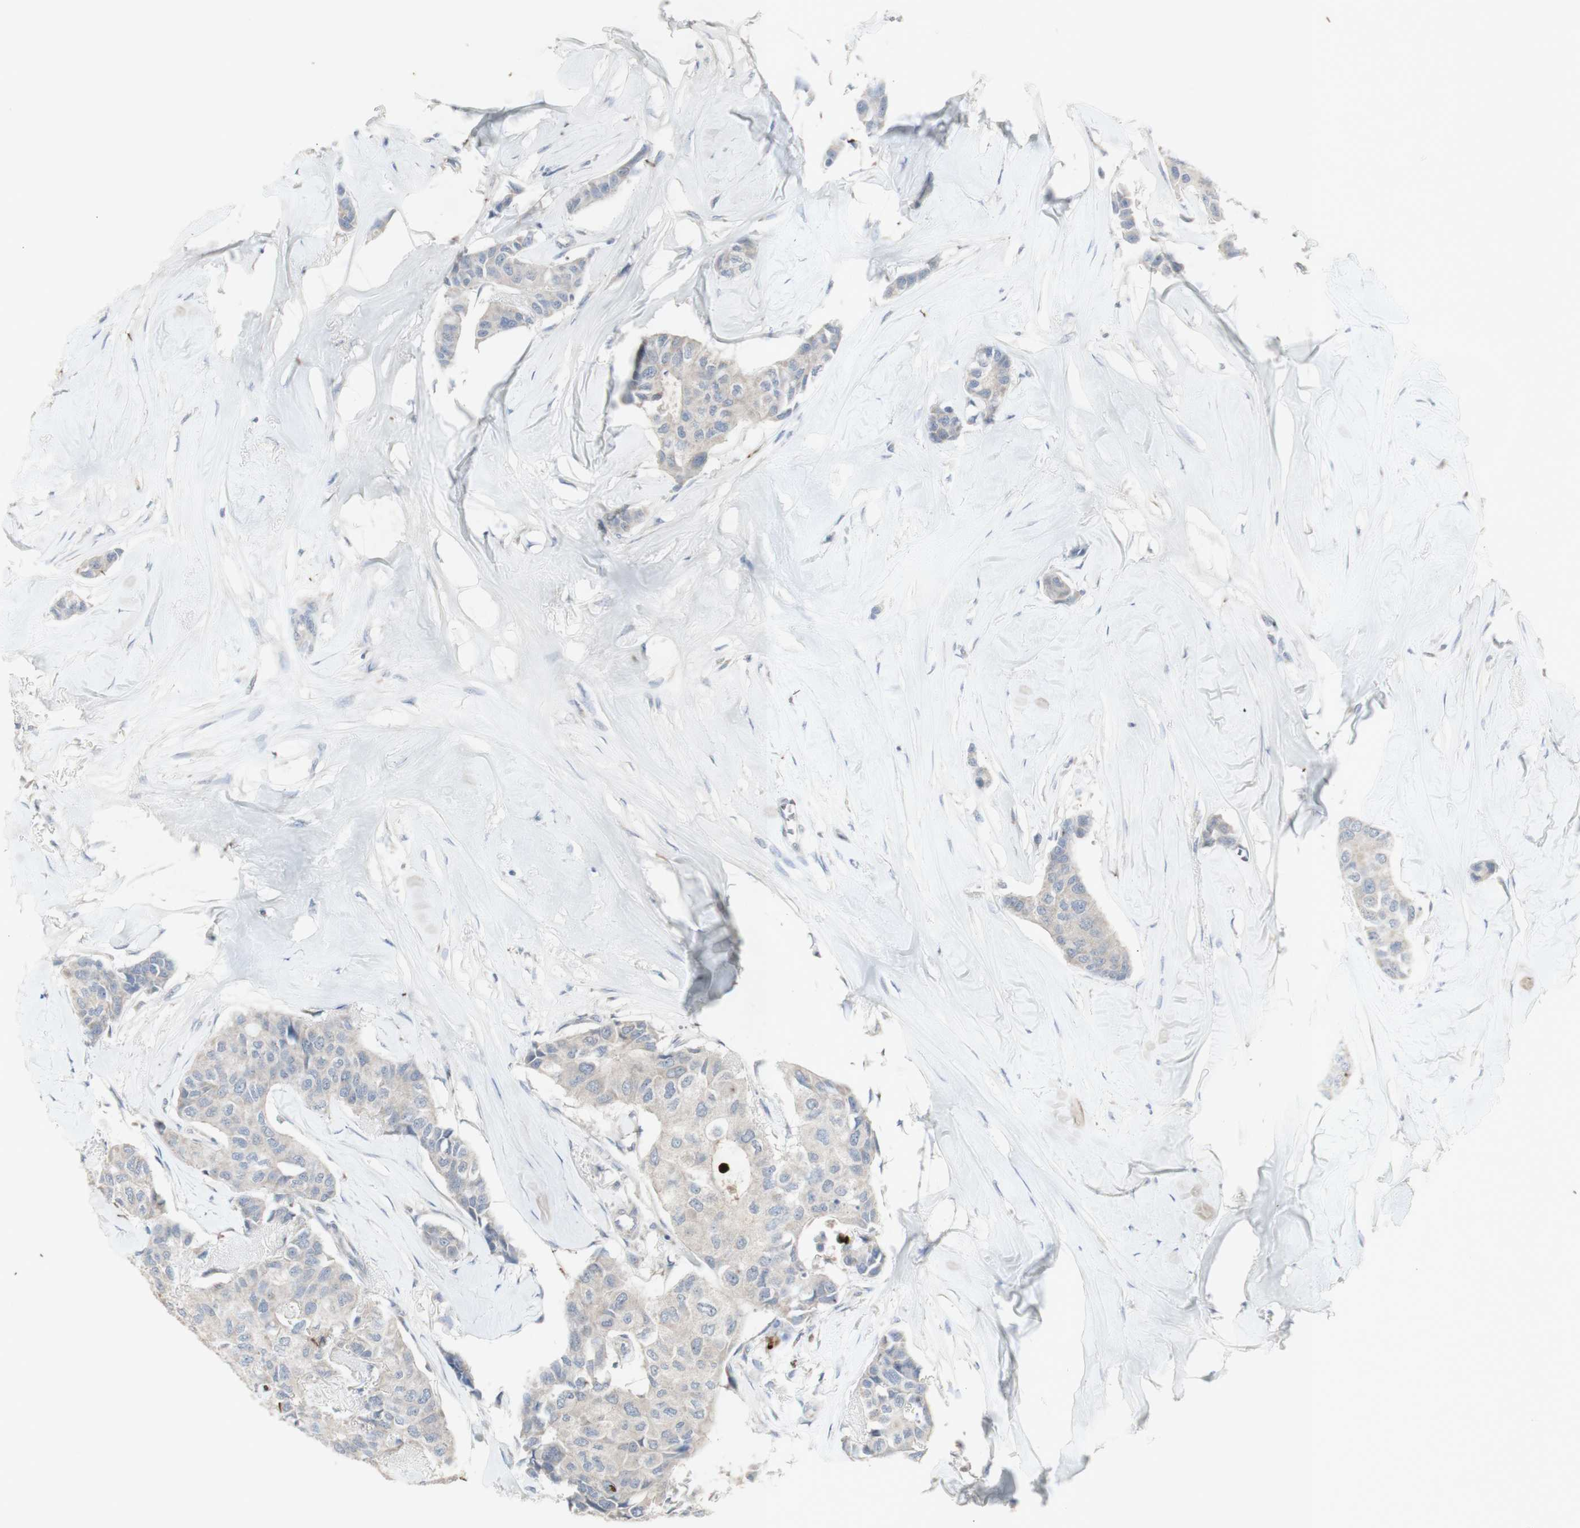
{"staining": {"intensity": "weak", "quantity": ">75%", "location": "cytoplasmic/membranous"}, "tissue": "breast cancer", "cell_type": "Tumor cells", "image_type": "cancer", "snomed": [{"axis": "morphology", "description": "Duct carcinoma"}, {"axis": "topography", "description": "Breast"}], "caption": "Immunohistochemical staining of human breast infiltrating ductal carcinoma demonstrates low levels of weak cytoplasmic/membranous positivity in approximately >75% of tumor cells.", "gene": "INS", "patient": {"sex": "female", "age": 80}}